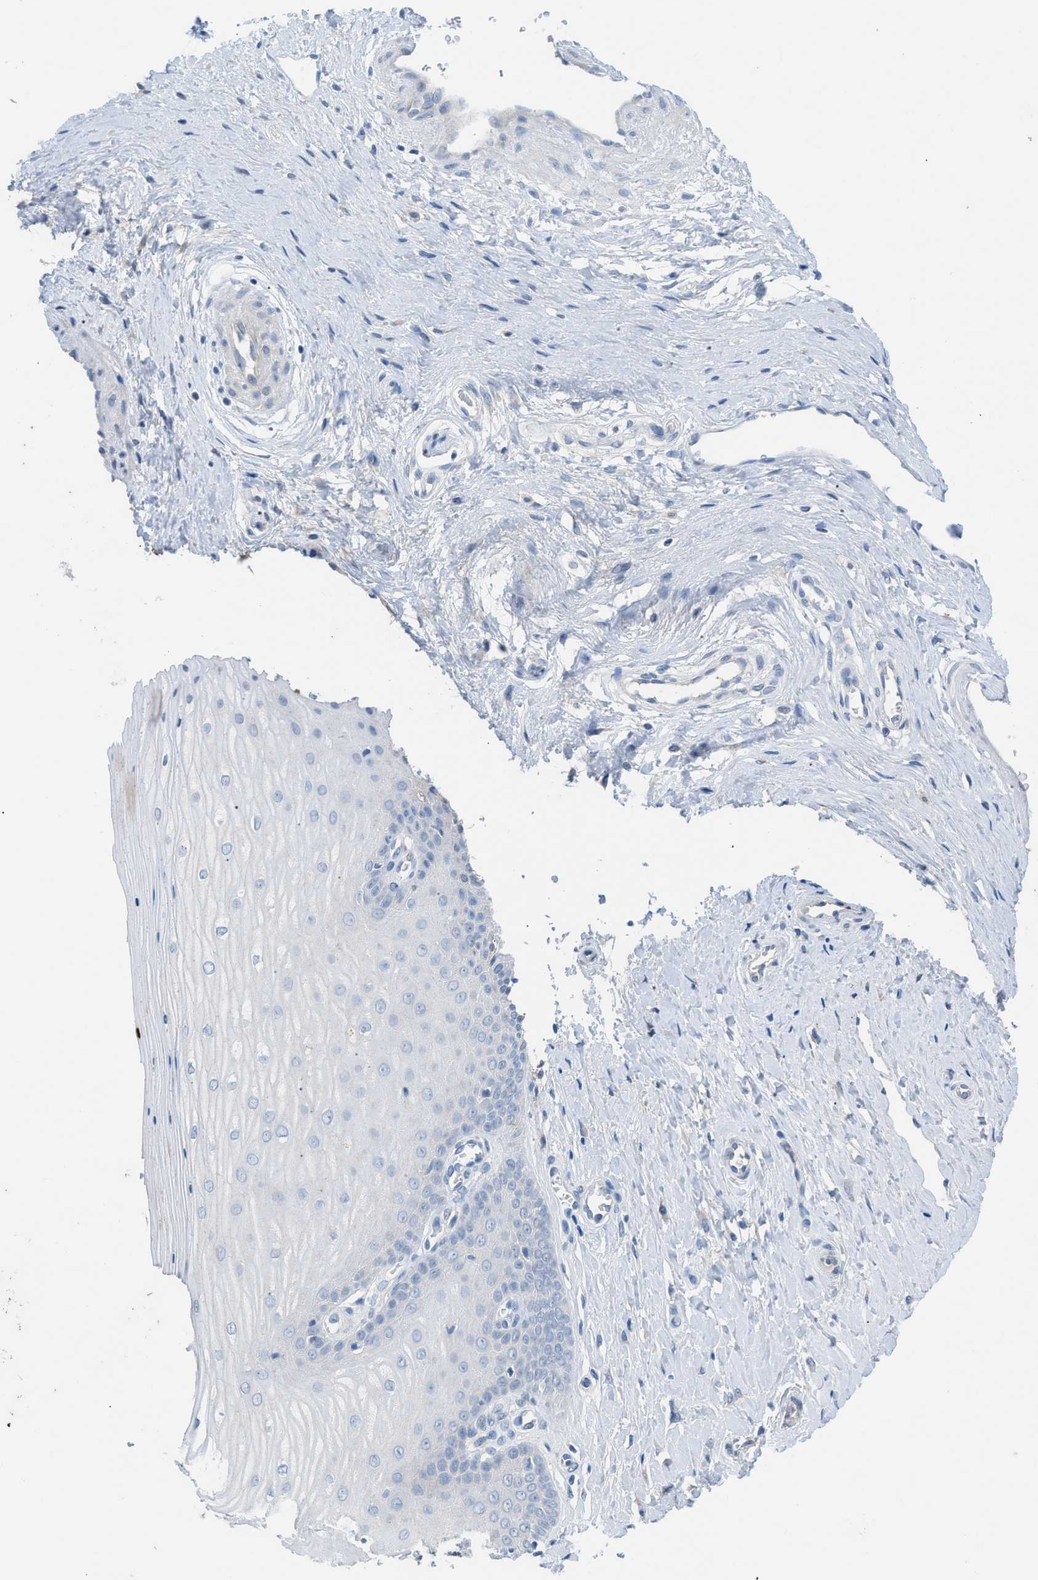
{"staining": {"intensity": "negative", "quantity": "none", "location": "none"}, "tissue": "cervix", "cell_type": "Glandular cells", "image_type": "normal", "snomed": [{"axis": "morphology", "description": "Normal tissue, NOS"}, {"axis": "topography", "description": "Cervix"}], "caption": "A high-resolution micrograph shows immunohistochemistry (IHC) staining of benign cervix, which demonstrates no significant staining in glandular cells. (DAB immunohistochemistry (IHC) visualized using brightfield microscopy, high magnification).", "gene": "HPX", "patient": {"sex": "female", "age": 55}}